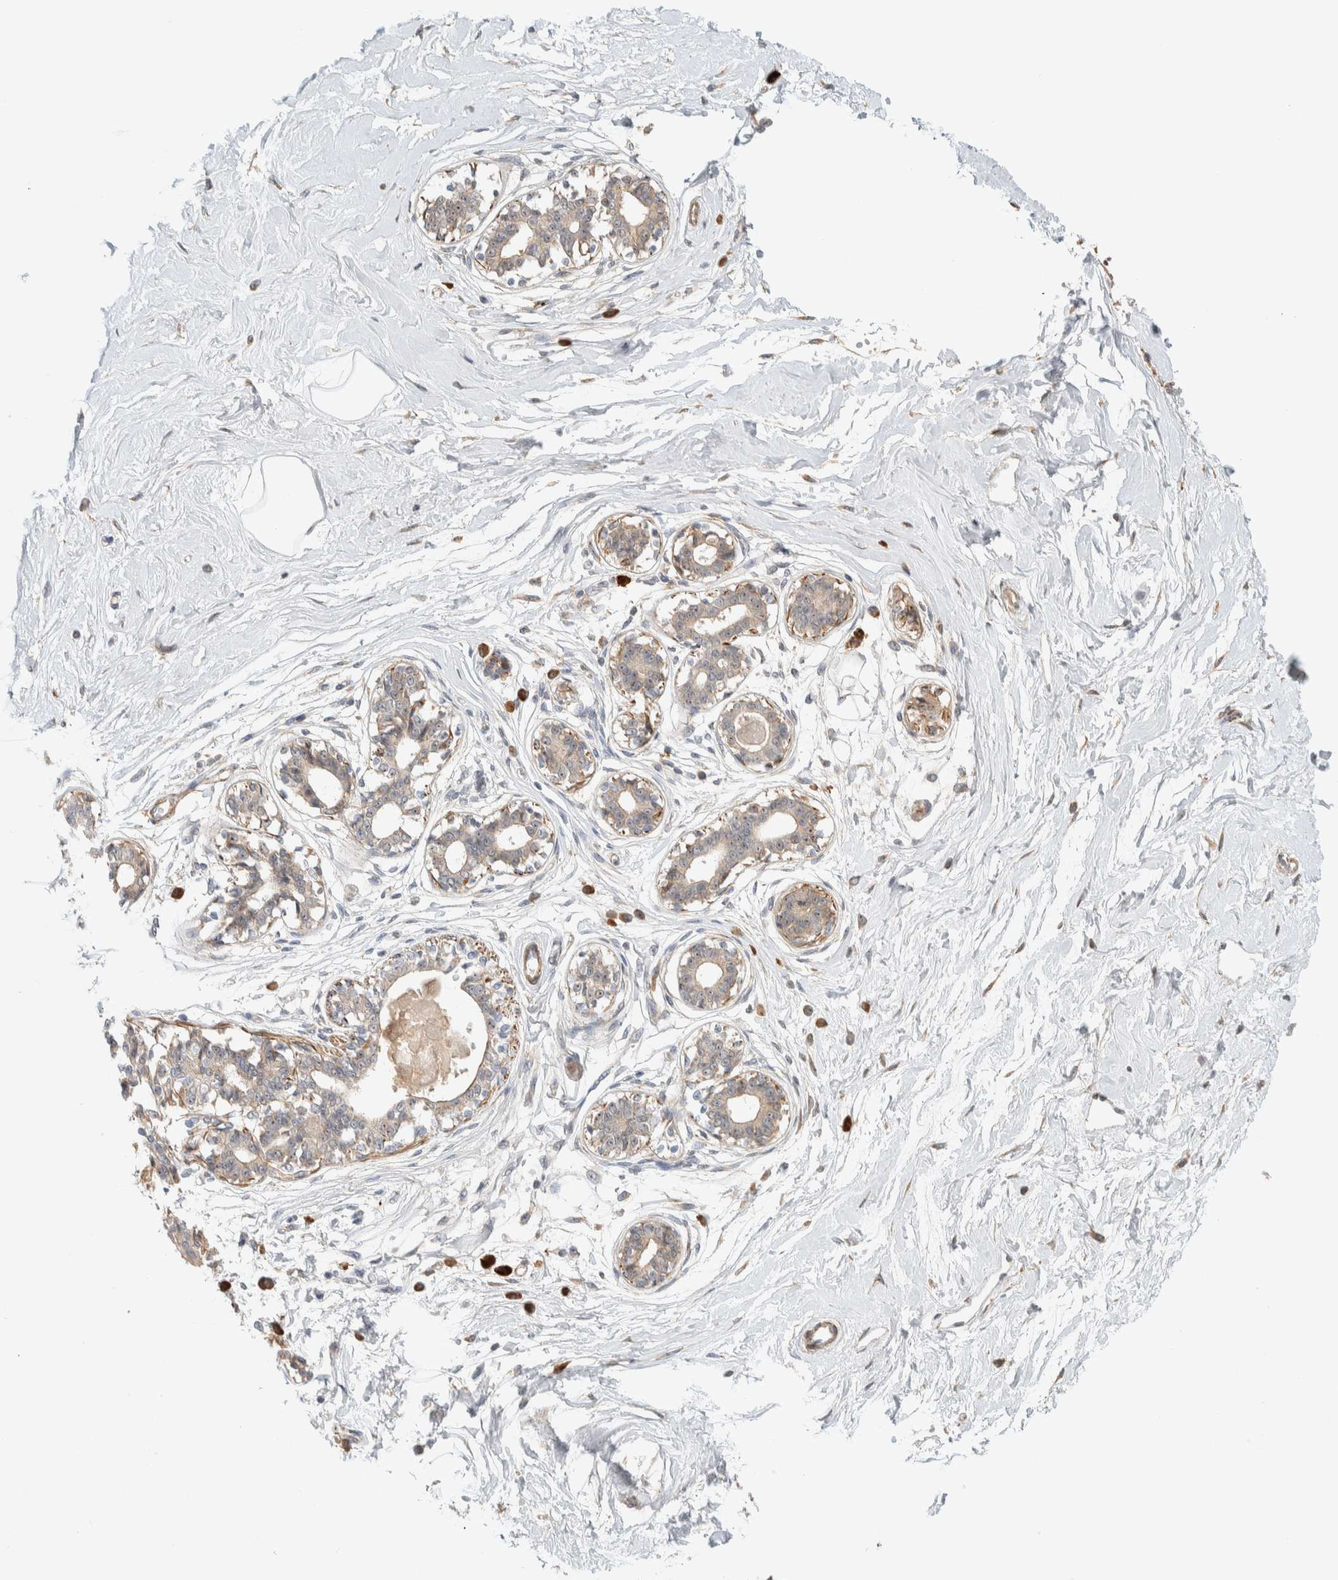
{"staining": {"intensity": "negative", "quantity": "none", "location": "none"}, "tissue": "breast", "cell_type": "Adipocytes", "image_type": "normal", "snomed": [{"axis": "morphology", "description": "Normal tissue, NOS"}, {"axis": "topography", "description": "Breast"}], "caption": "This is an immunohistochemistry (IHC) micrograph of unremarkable human breast. There is no staining in adipocytes.", "gene": "KLHL40", "patient": {"sex": "female", "age": 45}}